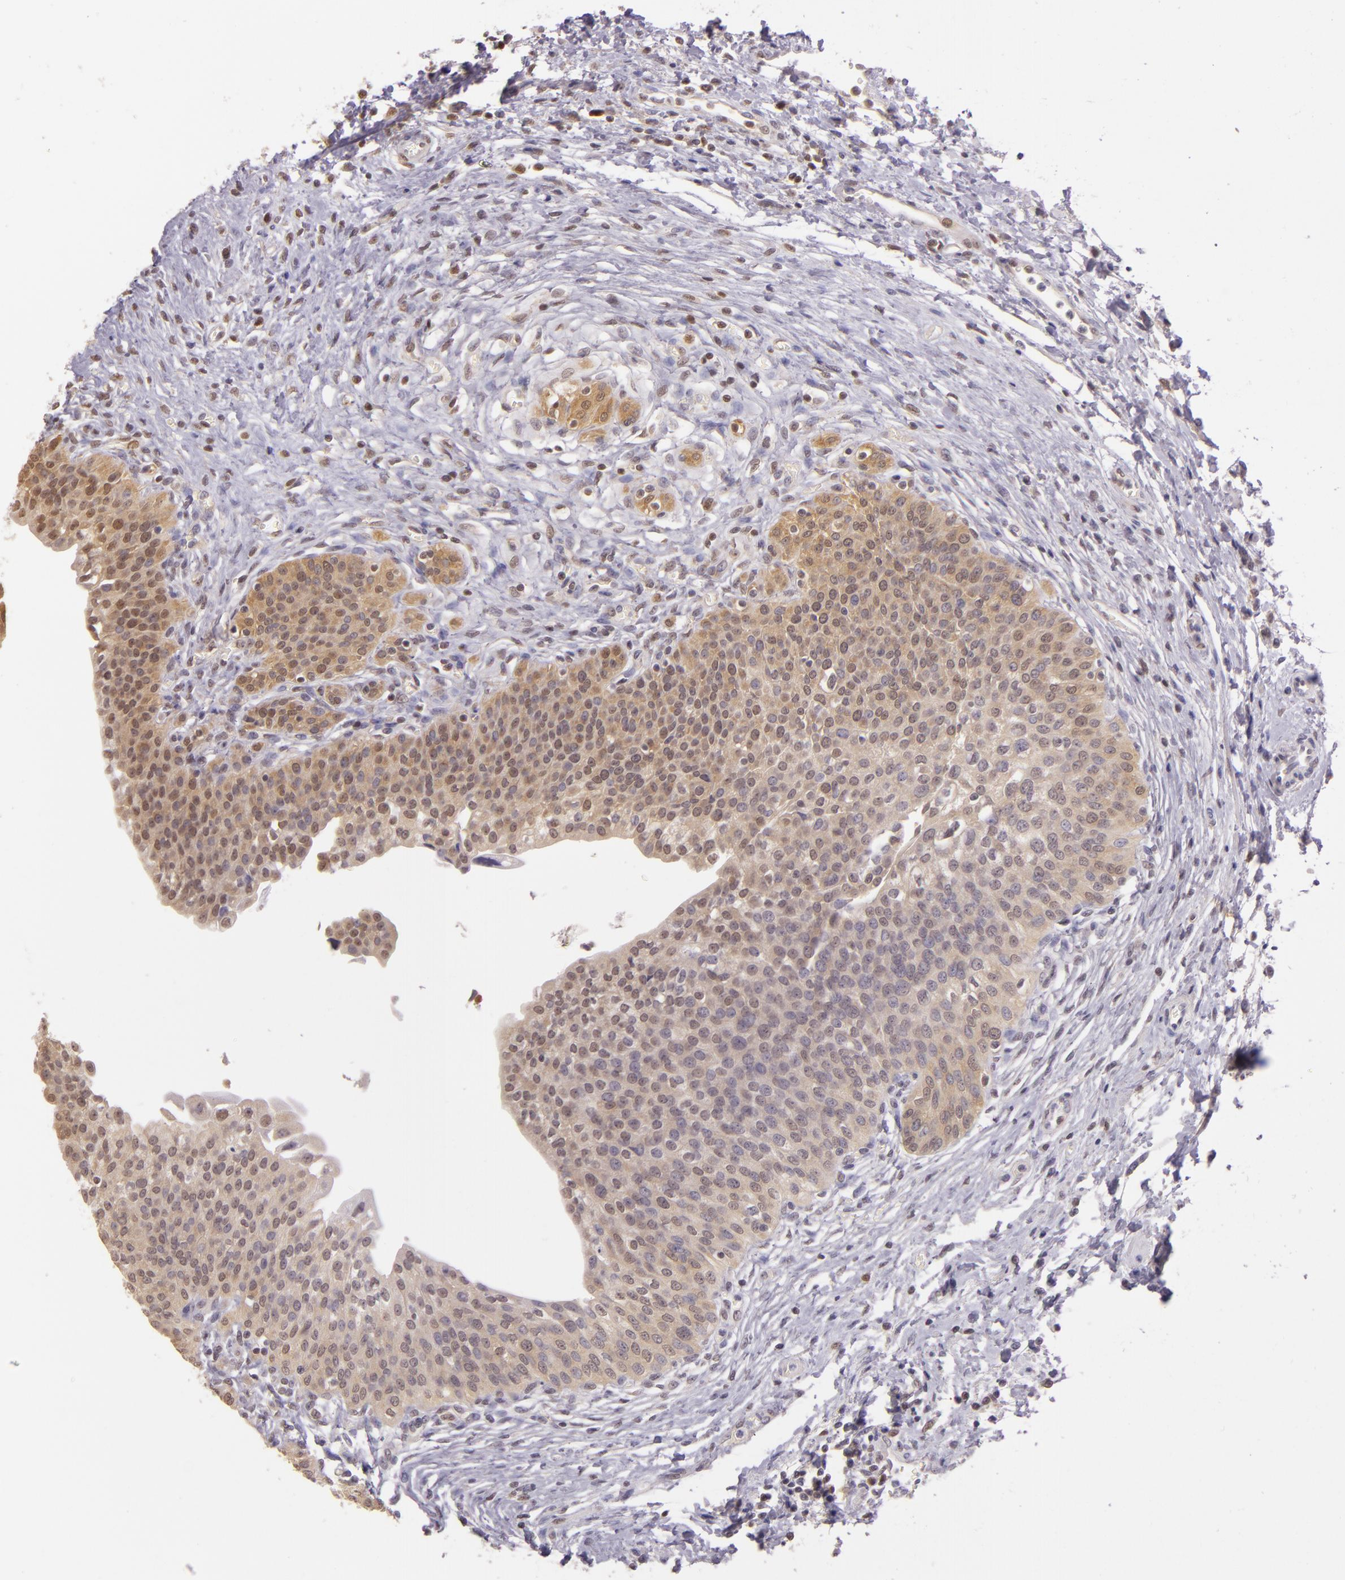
{"staining": {"intensity": "moderate", "quantity": ">75%", "location": "cytoplasmic/membranous,nuclear"}, "tissue": "urinary bladder", "cell_type": "Urothelial cells", "image_type": "normal", "snomed": [{"axis": "morphology", "description": "Normal tissue, NOS"}, {"axis": "topography", "description": "Smooth muscle"}, {"axis": "topography", "description": "Urinary bladder"}], "caption": "IHC of unremarkable urinary bladder reveals medium levels of moderate cytoplasmic/membranous,nuclear staining in about >75% of urothelial cells. The protein of interest is shown in brown color, while the nuclei are stained blue.", "gene": "HSPA8", "patient": {"sex": "male", "age": 35}}